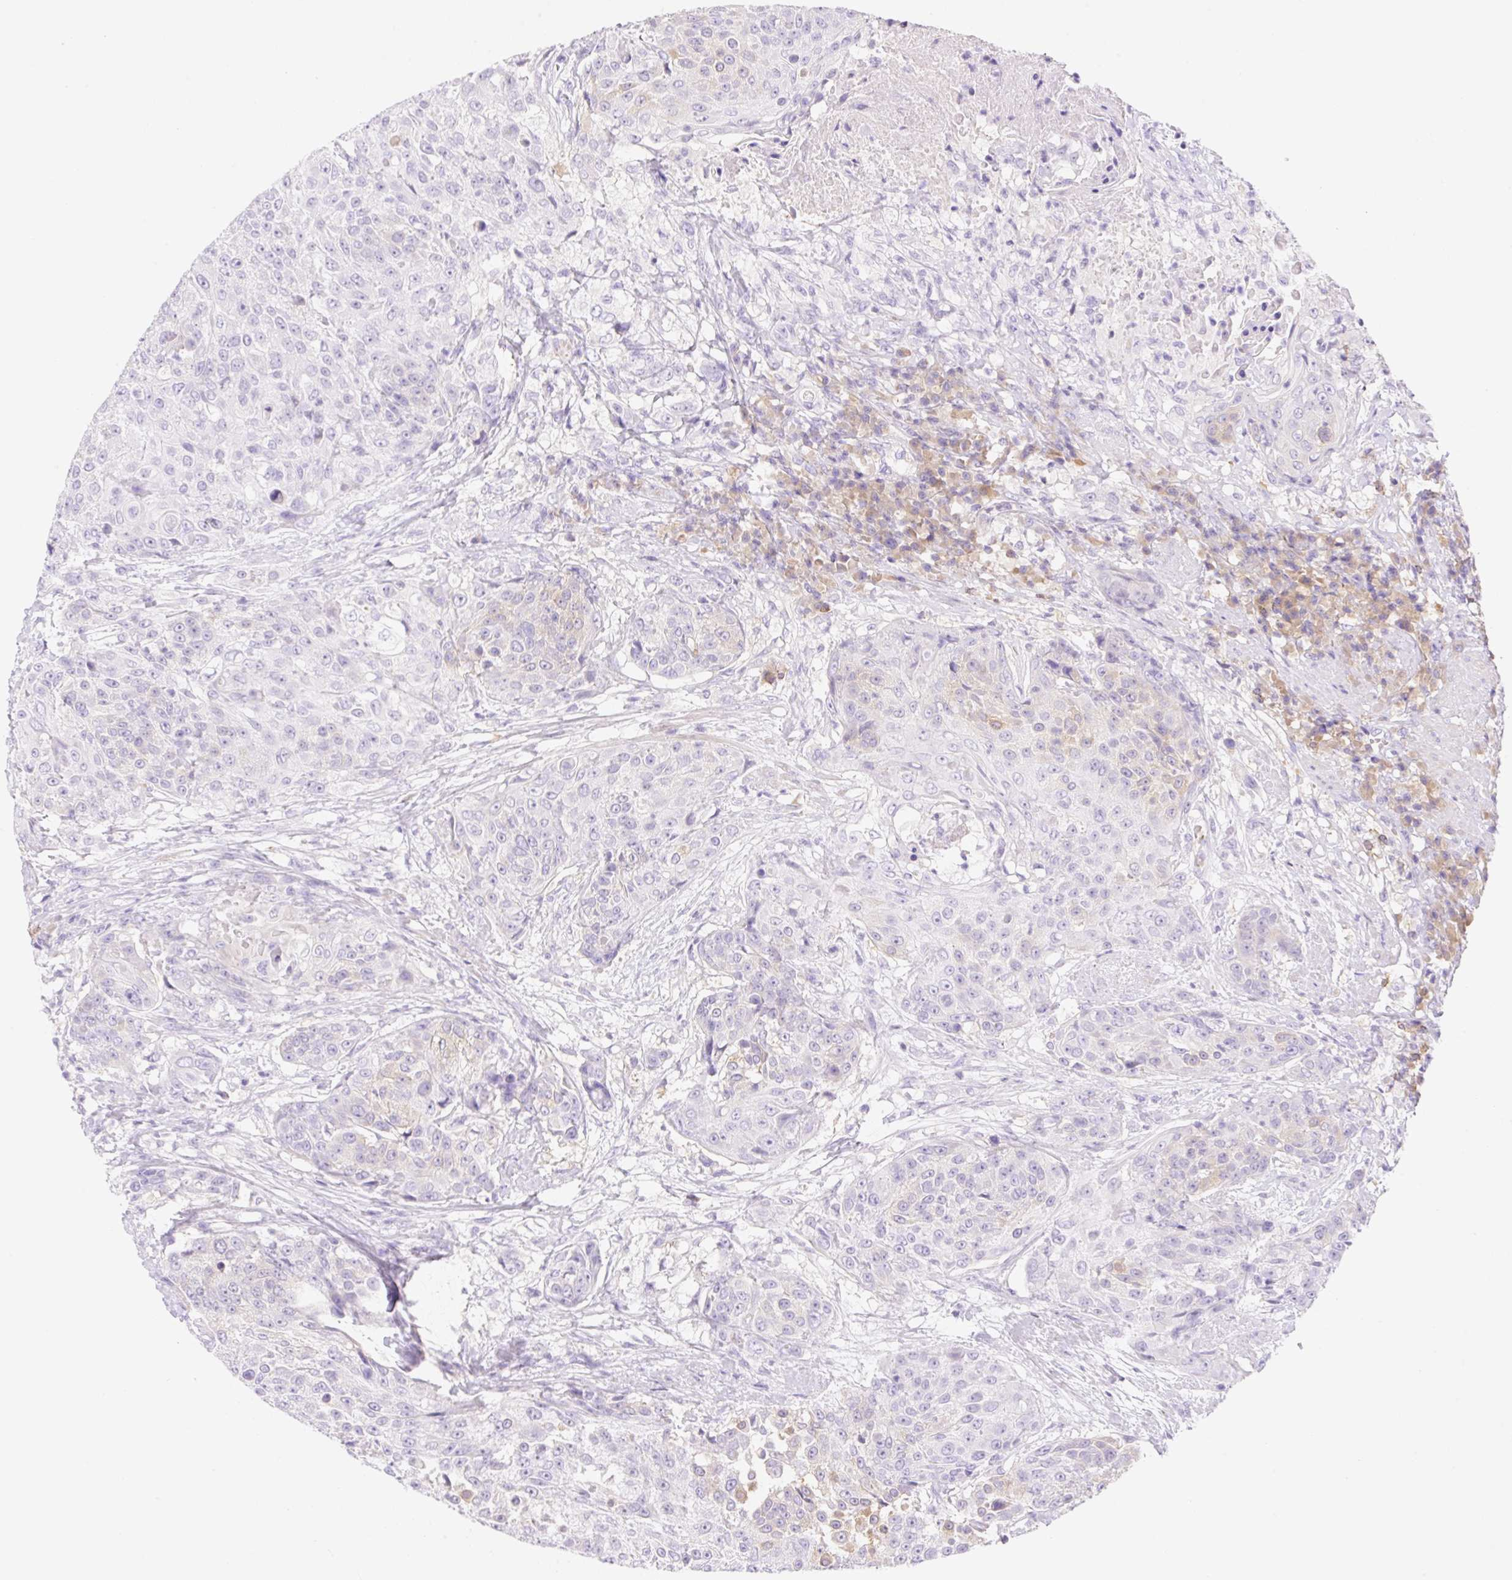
{"staining": {"intensity": "moderate", "quantity": "<25%", "location": "cytoplasmic/membranous"}, "tissue": "urothelial cancer", "cell_type": "Tumor cells", "image_type": "cancer", "snomed": [{"axis": "morphology", "description": "Urothelial carcinoma, High grade"}, {"axis": "topography", "description": "Urinary bladder"}], "caption": "Protein expression analysis of human high-grade urothelial carcinoma reveals moderate cytoplasmic/membranous positivity in about <25% of tumor cells.", "gene": "DENND5A", "patient": {"sex": "female", "age": 63}}